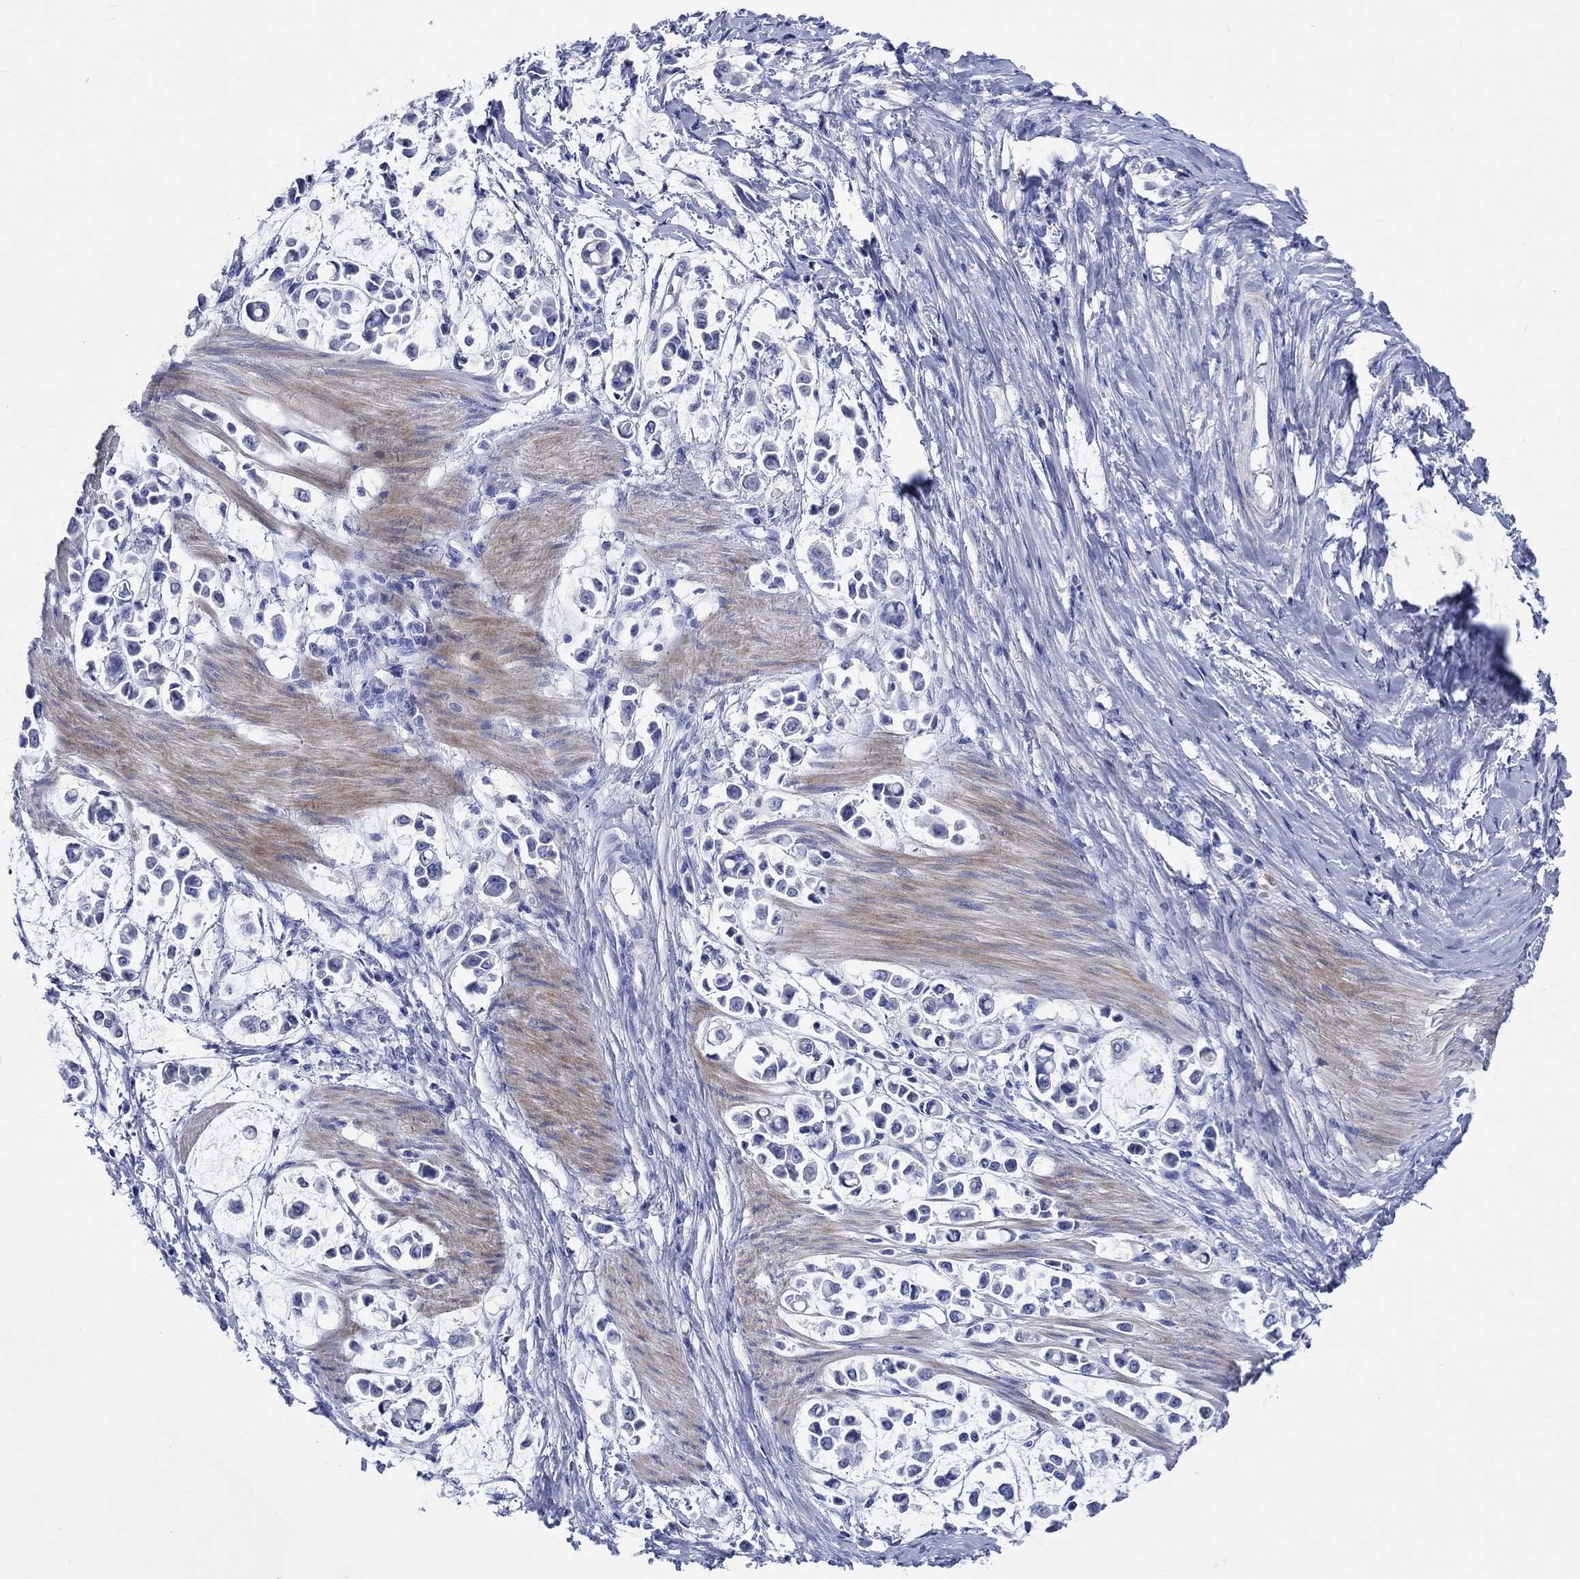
{"staining": {"intensity": "negative", "quantity": "none", "location": "none"}, "tissue": "stomach cancer", "cell_type": "Tumor cells", "image_type": "cancer", "snomed": [{"axis": "morphology", "description": "Adenocarcinoma, NOS"}, {"axis": "topography", "description": "Stomach"}], "caption": "A high-resolution micrograph shows IHC staining of stomach adenocarcinoma, which demonstrates no significant positivity in tumor cells. Nuclei are stained in blue.", "gene": "SHISA4", "patient": {"sex": "male", "age": 82}}